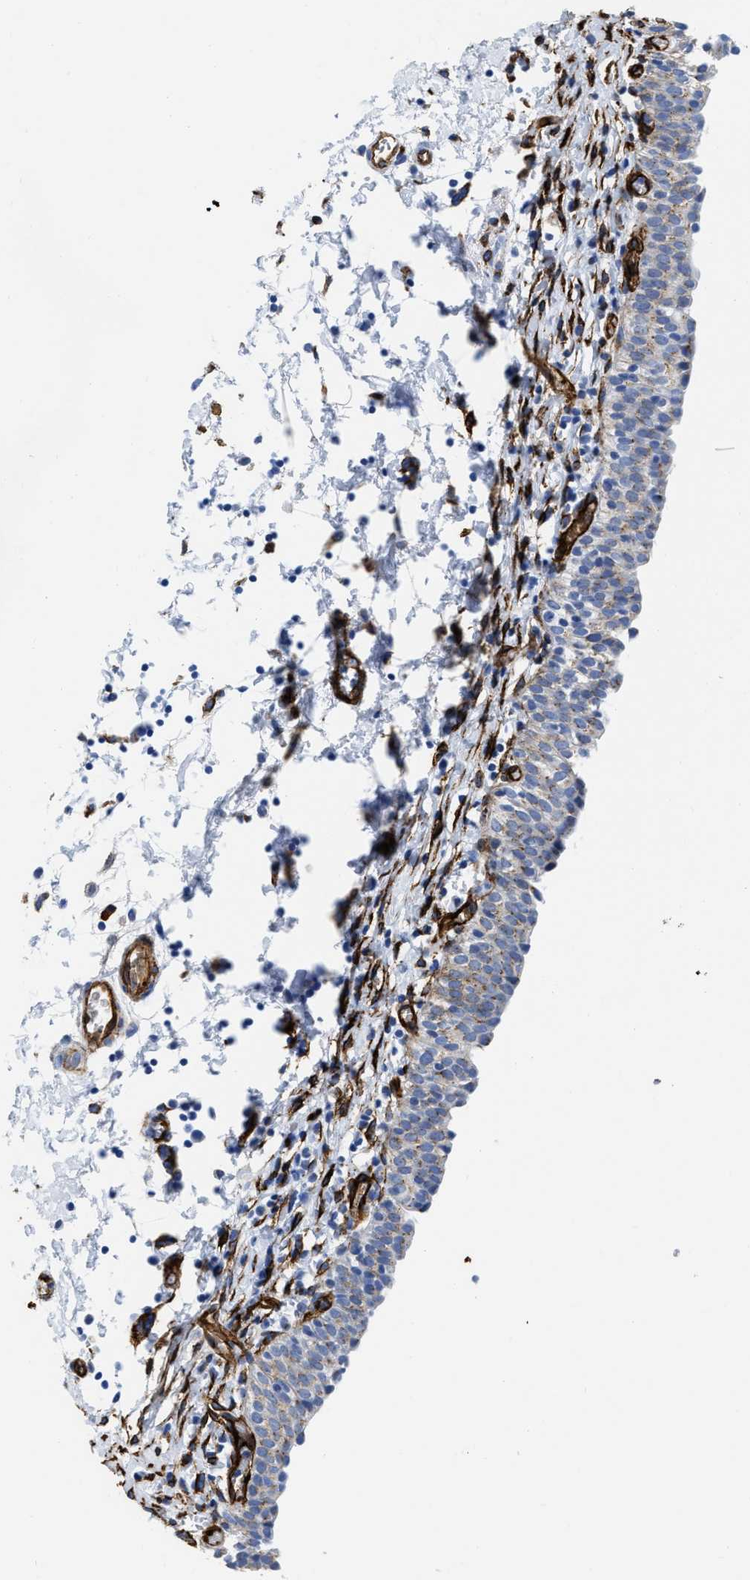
{"staining": {"intensity": "moderate", "quantity": "<25%", "location": "cytoplasmic/membranous"}, "tissue": "urinary bladder", "cell_type": "Urothelial cells", "image_type": "normal", "snomed": [{"axis": "morphology", "description": "Normal tissue, NOS"}, {"axis": "topography", "description": "Urinary bladder"}], "caption": "Urothelial cells show low levels of moderate cytoplasmic/membranous expression in approximately <25% of cells in unremarkable urinary bladder. Immunohistochemistry (ihc) stains the protein of interest in brown and the nuclei are stained blue.", "gene": "TVP23B", "patient": {"sex": "male", "age": 55}}